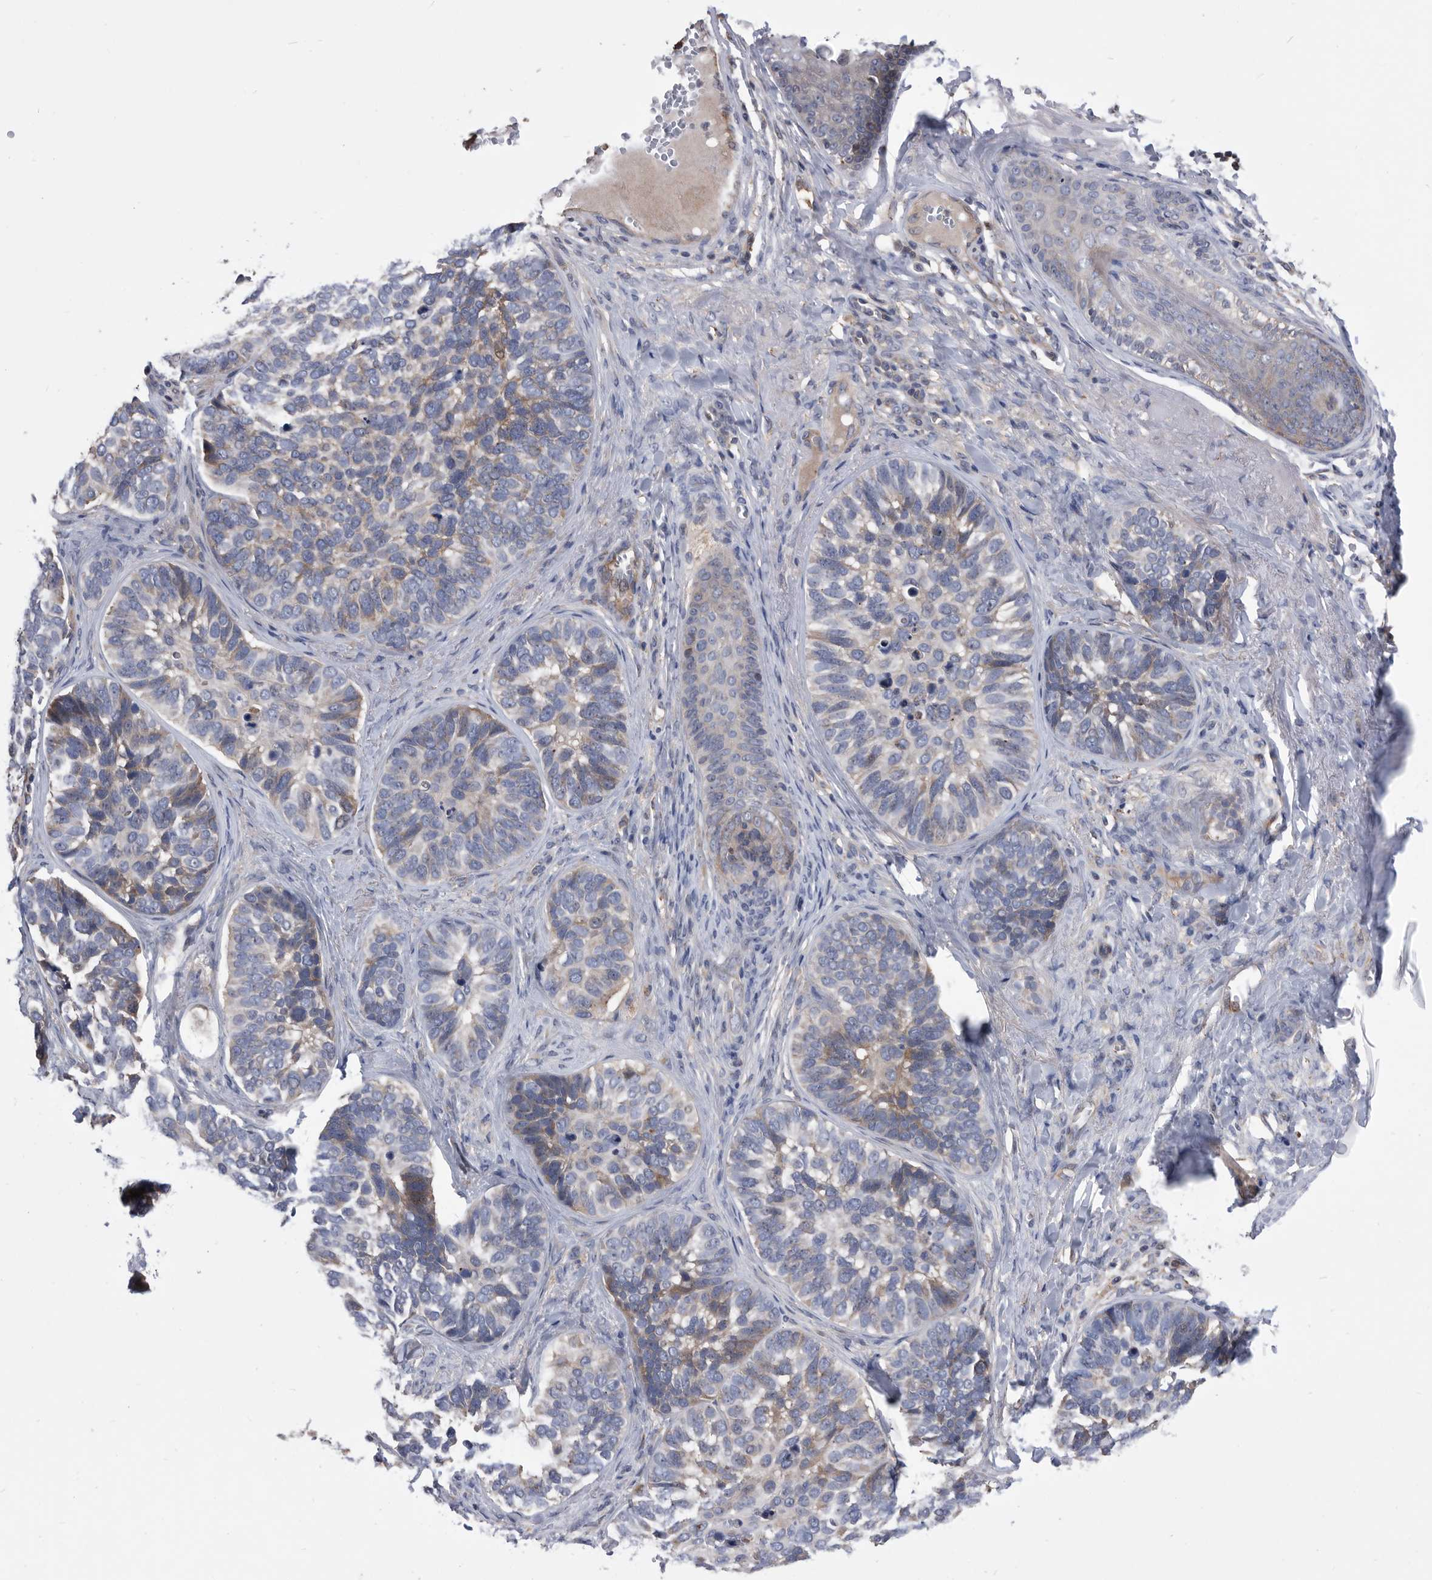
{"staining": {"intensity": "moderate", "quantity": "<25%", "location": "cytoplasmic/membranous"}, "tissue": "skin cancer", "cell_type": "Tumor cells", "image_type": "cancer", "snomed": [{"axis": "morphology", "description": "Basal cell carcinoma"}, {"axis": "topography", "description": "Skin"}], "caption": "Human skin cancer stained with a protein marker displays moderate staining in tumor cells.", "gene": "BAIAP3", "patient": {"sex": "male", "age": 62}}